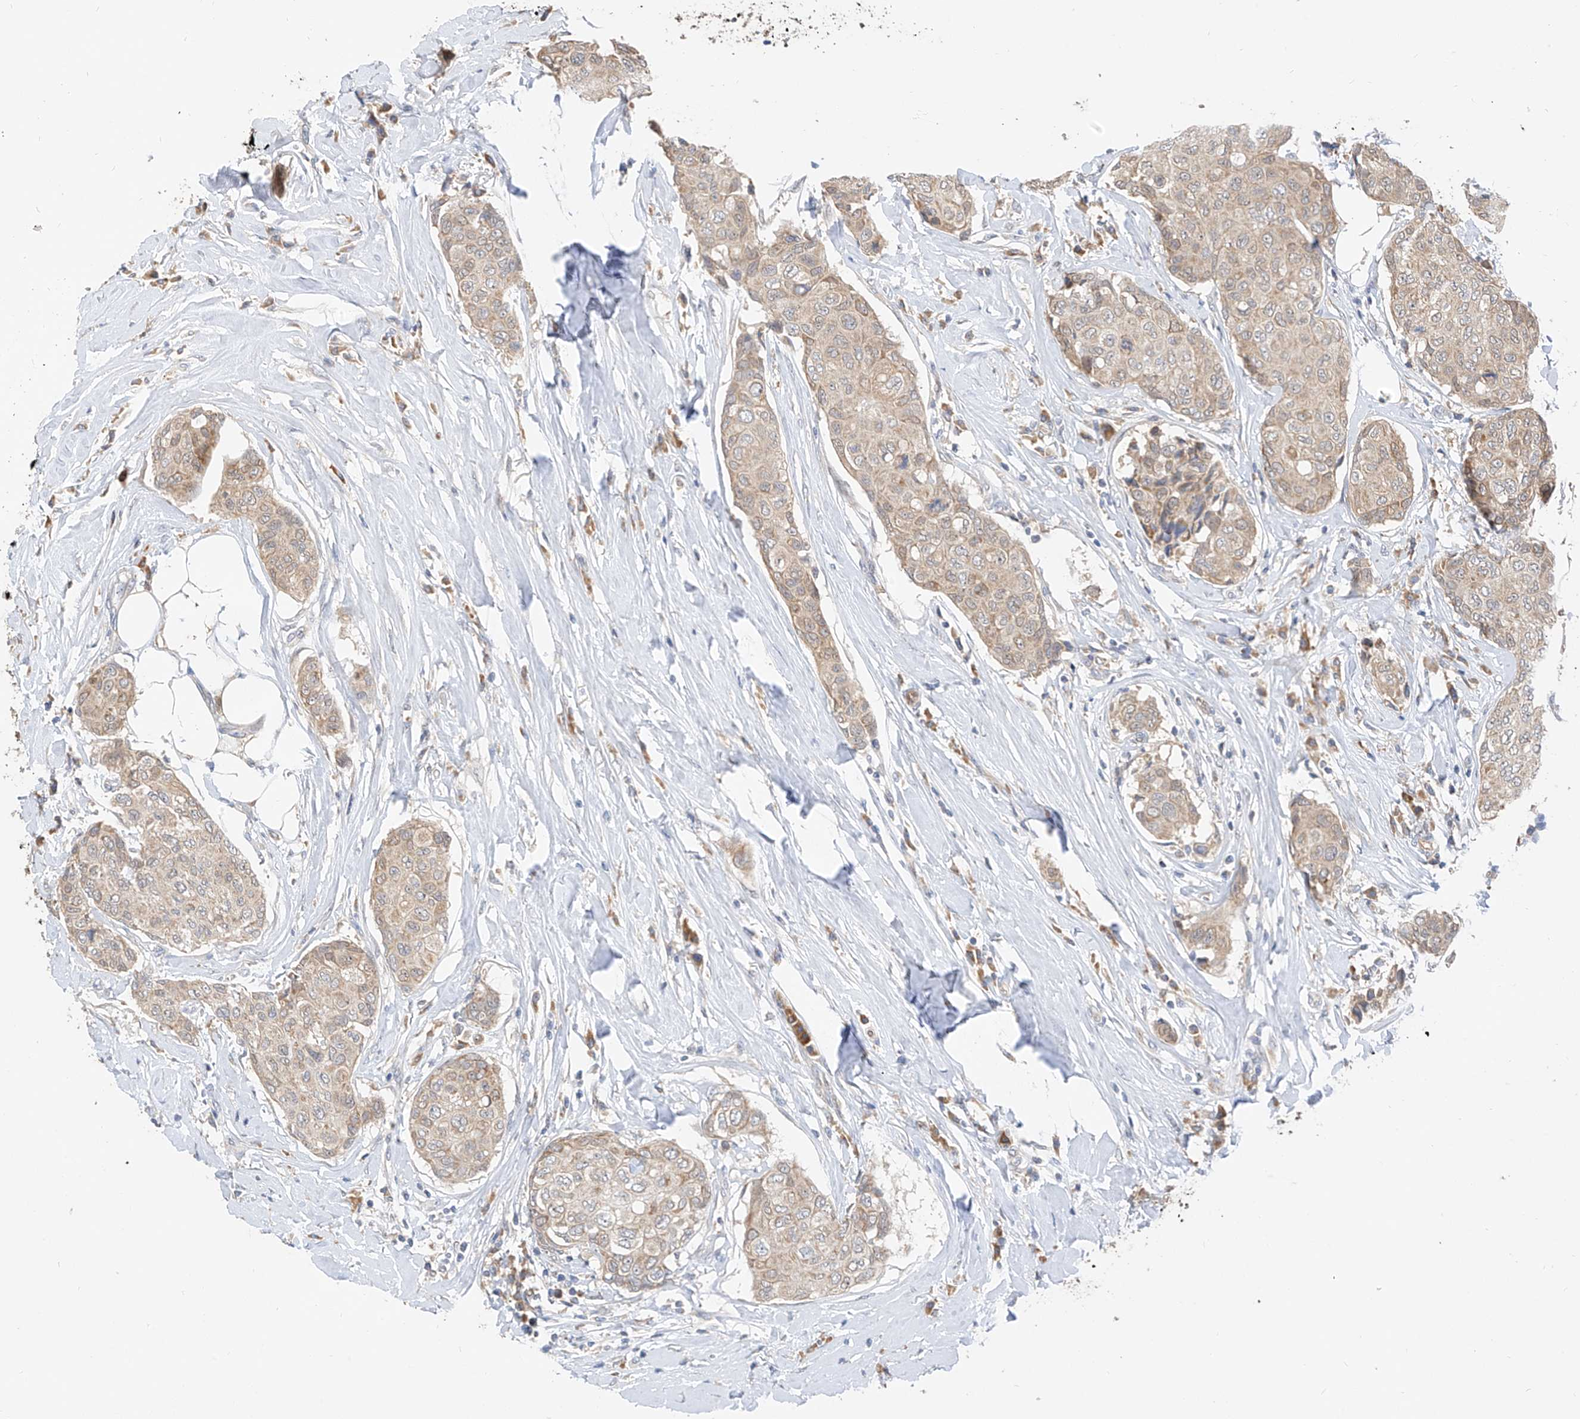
{"staining": {"intensity": "weak", "quantity": ">75%", "location": "cytoplasmic/membranous"}, "tissue": "breast cancer", "cell_type": "Tumor cells", "image_type": "cancer", "snomed": [{"axis": "morphology", "description": "Duct carcinoma"}, {"axis": "topography", "description": "Breast"}], "caption": "Breast cancer (invasive ductal carcinoma) tissue shows weak cytoplasmic/membranous staining in about >75% of tumor cells (Brightfield microscopy of DAB IHC at high magnification).", "gene": "PPA2", "patient": {"sex": "female", "age": 80}}